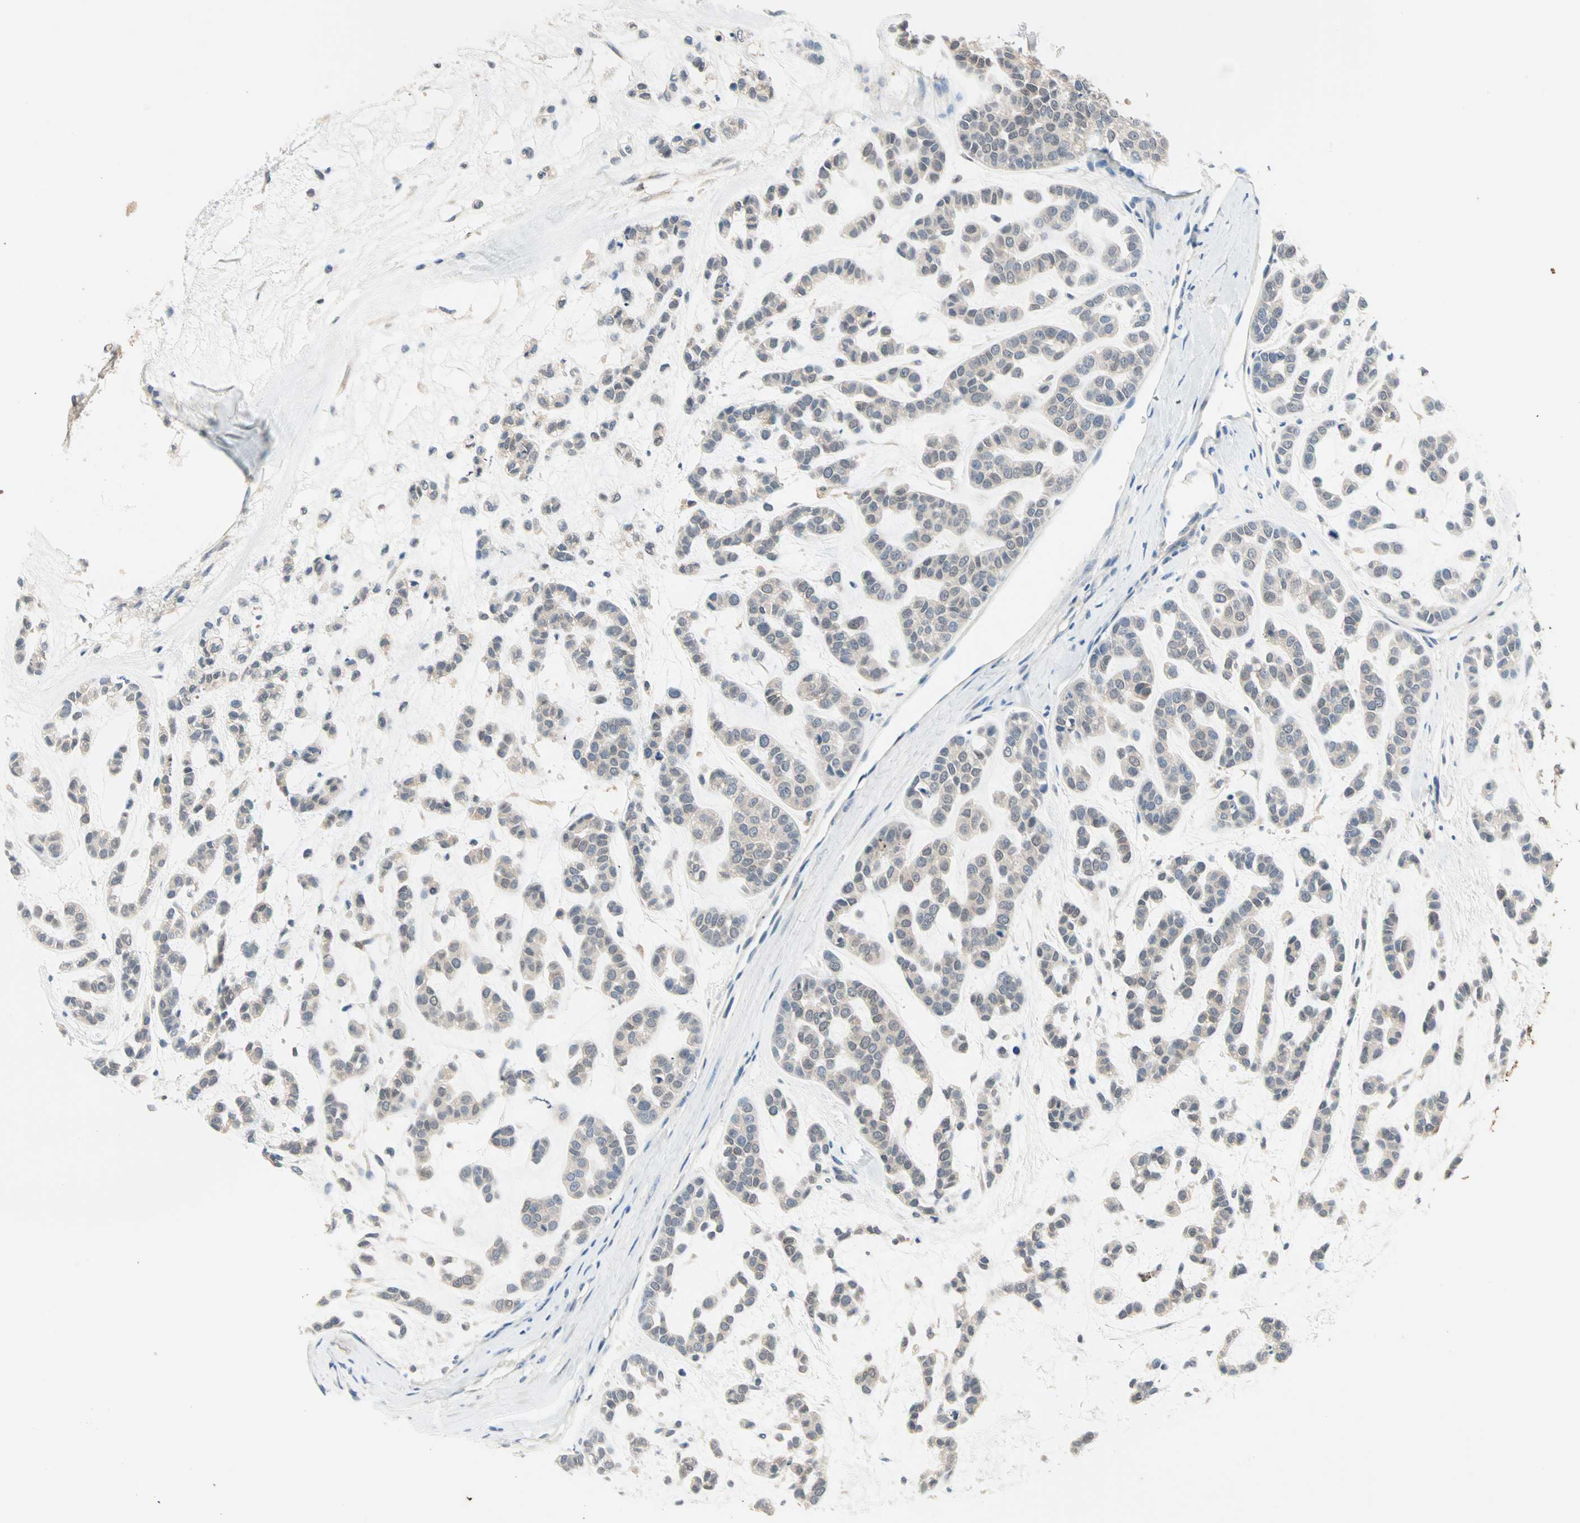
{"staining": {"intensity": "weak", "quantity": ">75%", "location": "cytoplasmic/membranous"}, "tissue": "head and neck cancer", "cell_type": "Tumor cells", "image_type": "cancer", "snomed": [{"axis": "morphology", "description": "Adenocarcinoma, NOS"}, {"axis": "morphology", "description": "Adenoma, NOS"}, {"axis": "topography", "description": "Head-Neck"}], "caption": "Protein expression by immunohistochemistry (IHC) demonstrates weak cytoplasmic/membranous expression in approximately >75% of tumor cells in head and neck cancer (adenocarcinoma).", "gene": "MPI", "patient": {"sex": "female", "age": 55}}